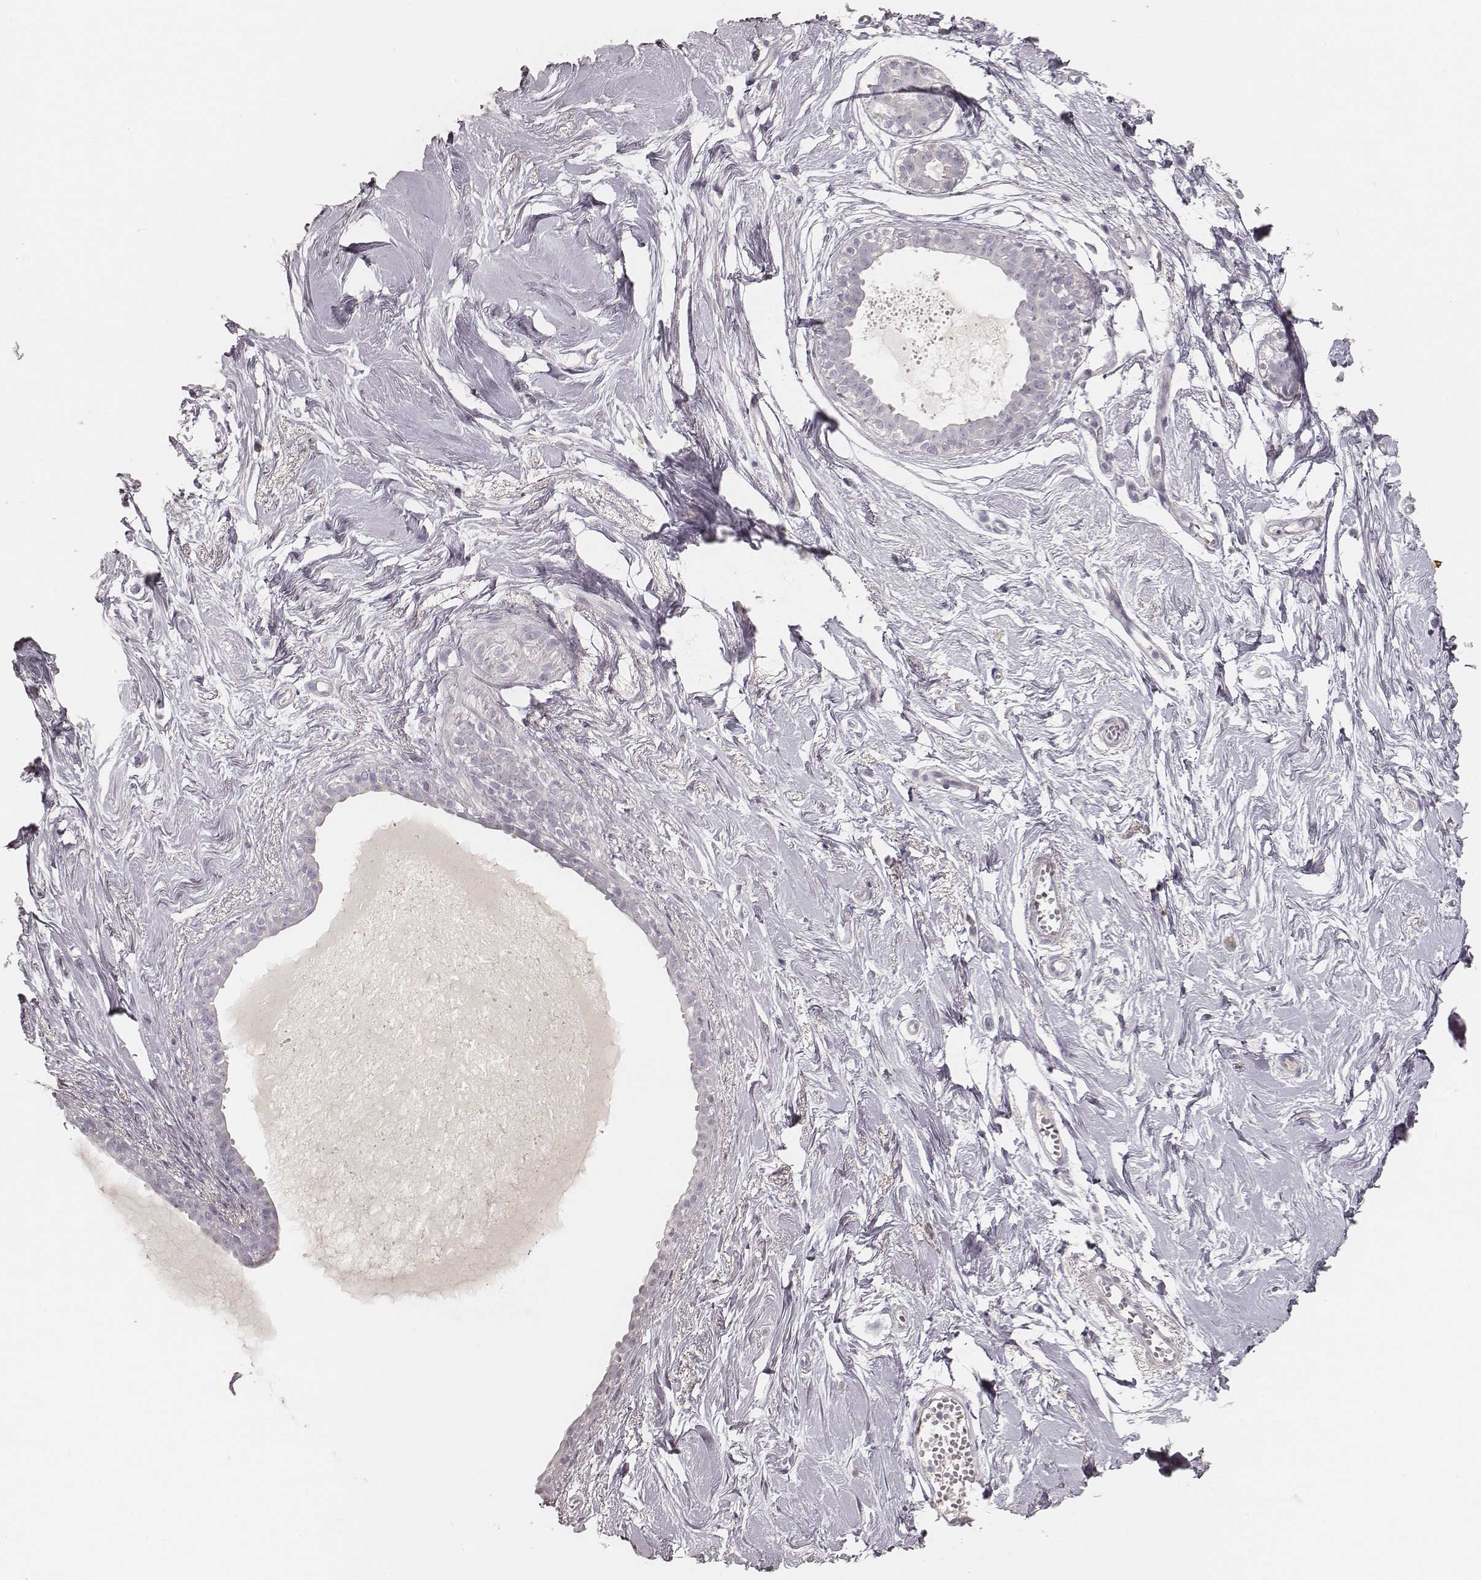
{"staining": {"intensity": "negative", "quantity": "none", "location": "none"}, "tissue": "breast", "cell_type": "Adipocytes", "image_type": "normal", "snomed": [{"axis": "morphology", "description": "Normal tissue, NOS"}, {"axis": "topography", "description": "Breast"}], "caption": "DAB (3,3'-diaminobenzidine) immunohistochemical staining of normal breast exhibits no significant positivity in adipocytes. The staining is performed using DAB (3,3'-diaminobenzidine) brown chromogen with nuclei counter-stained in using hematoxylin.", "gene": "KRT31", "patient": {"sex": "female", "age": 49}}